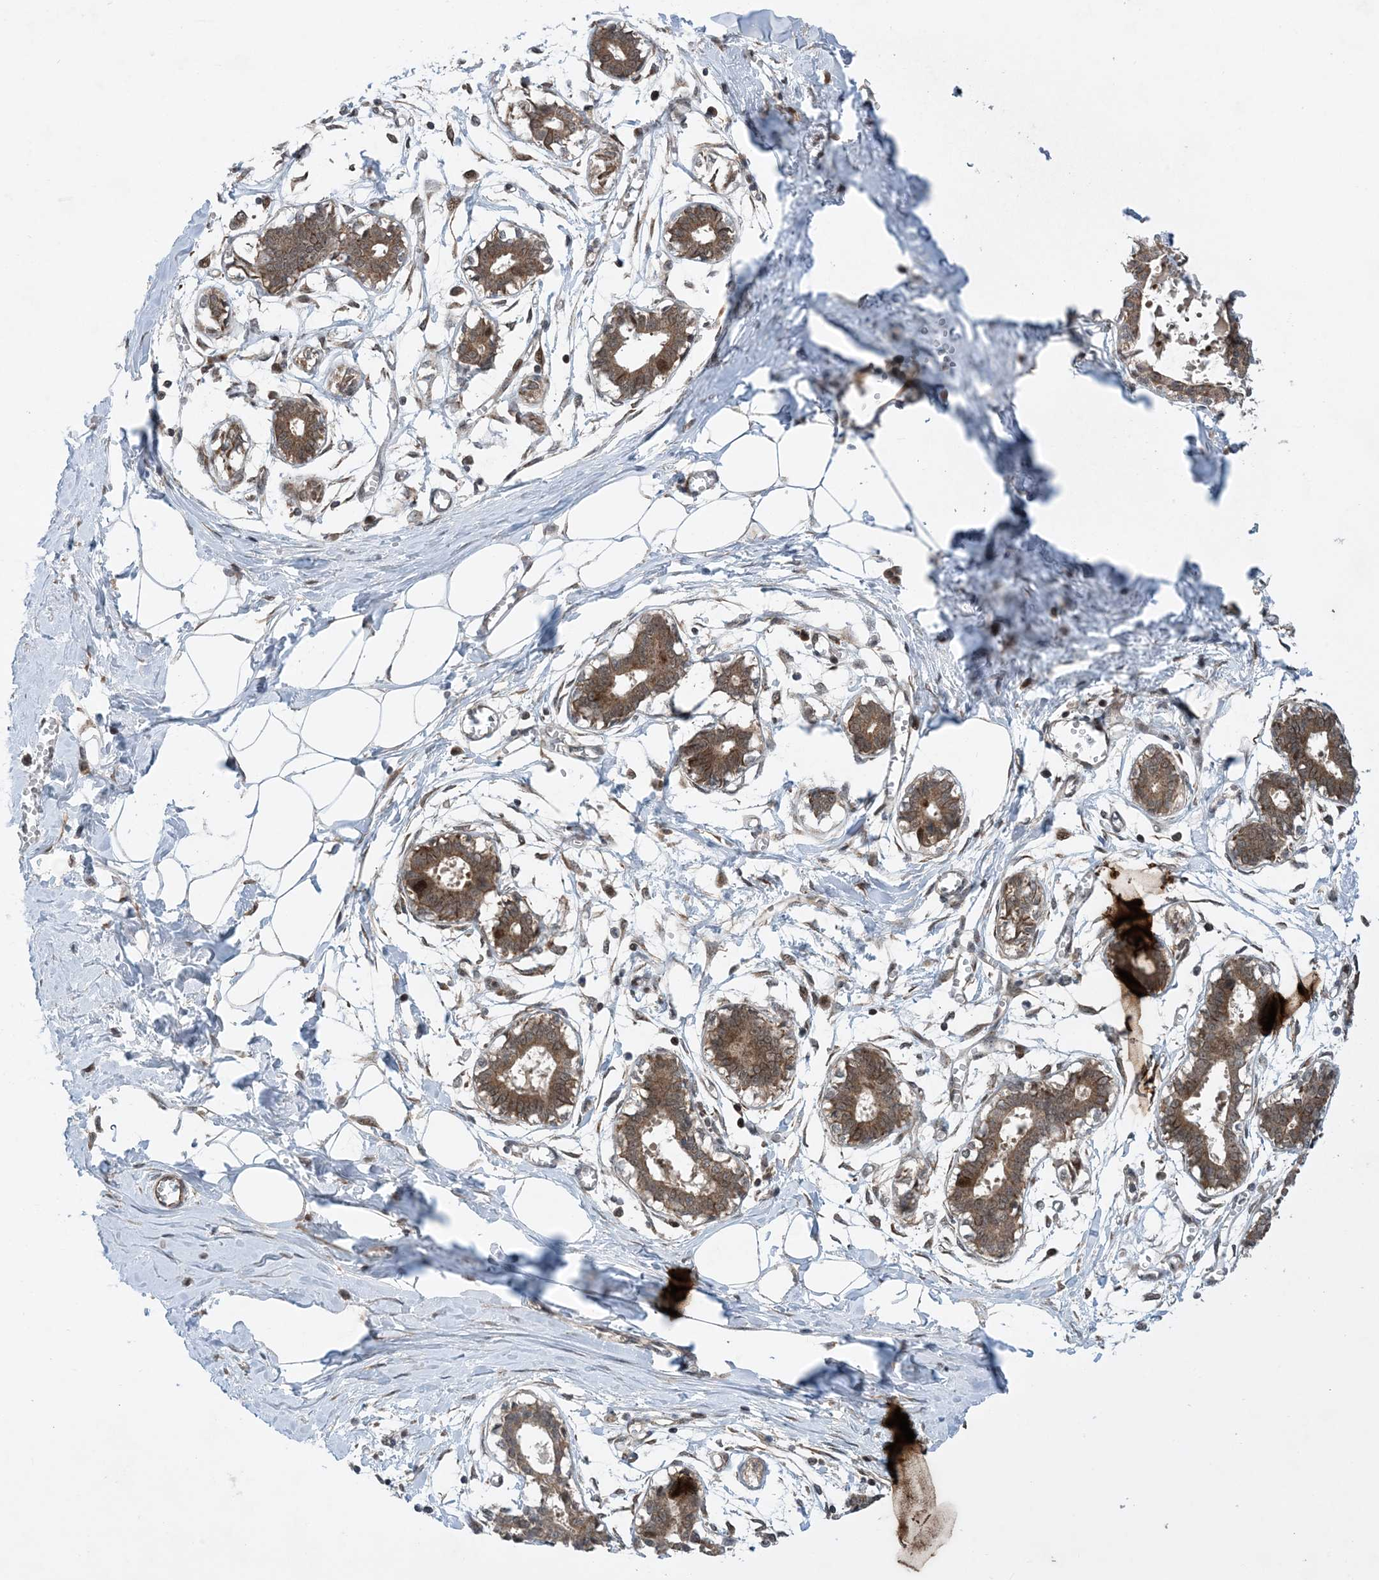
{"staining": {"intensity": "negative", "quantity": "none", "location": "none"}, "tissue": "breast", "cell_type": "Adipocytes", "image_type": "normal", "snomed": [{"axis": "morphology", "description": "Normal tissue, NOS"}, {"axis": "topography", "description": "Breast"}], "caption": "This is a photomicrograph of IHC staining of benign breast, which shows no positivity in adipocytes. (Brightfield microscopy of DAB immunohistochemistry at high magnification).", "gene": "HEMK1", "patient": {"sex": "female", "age": 27}}